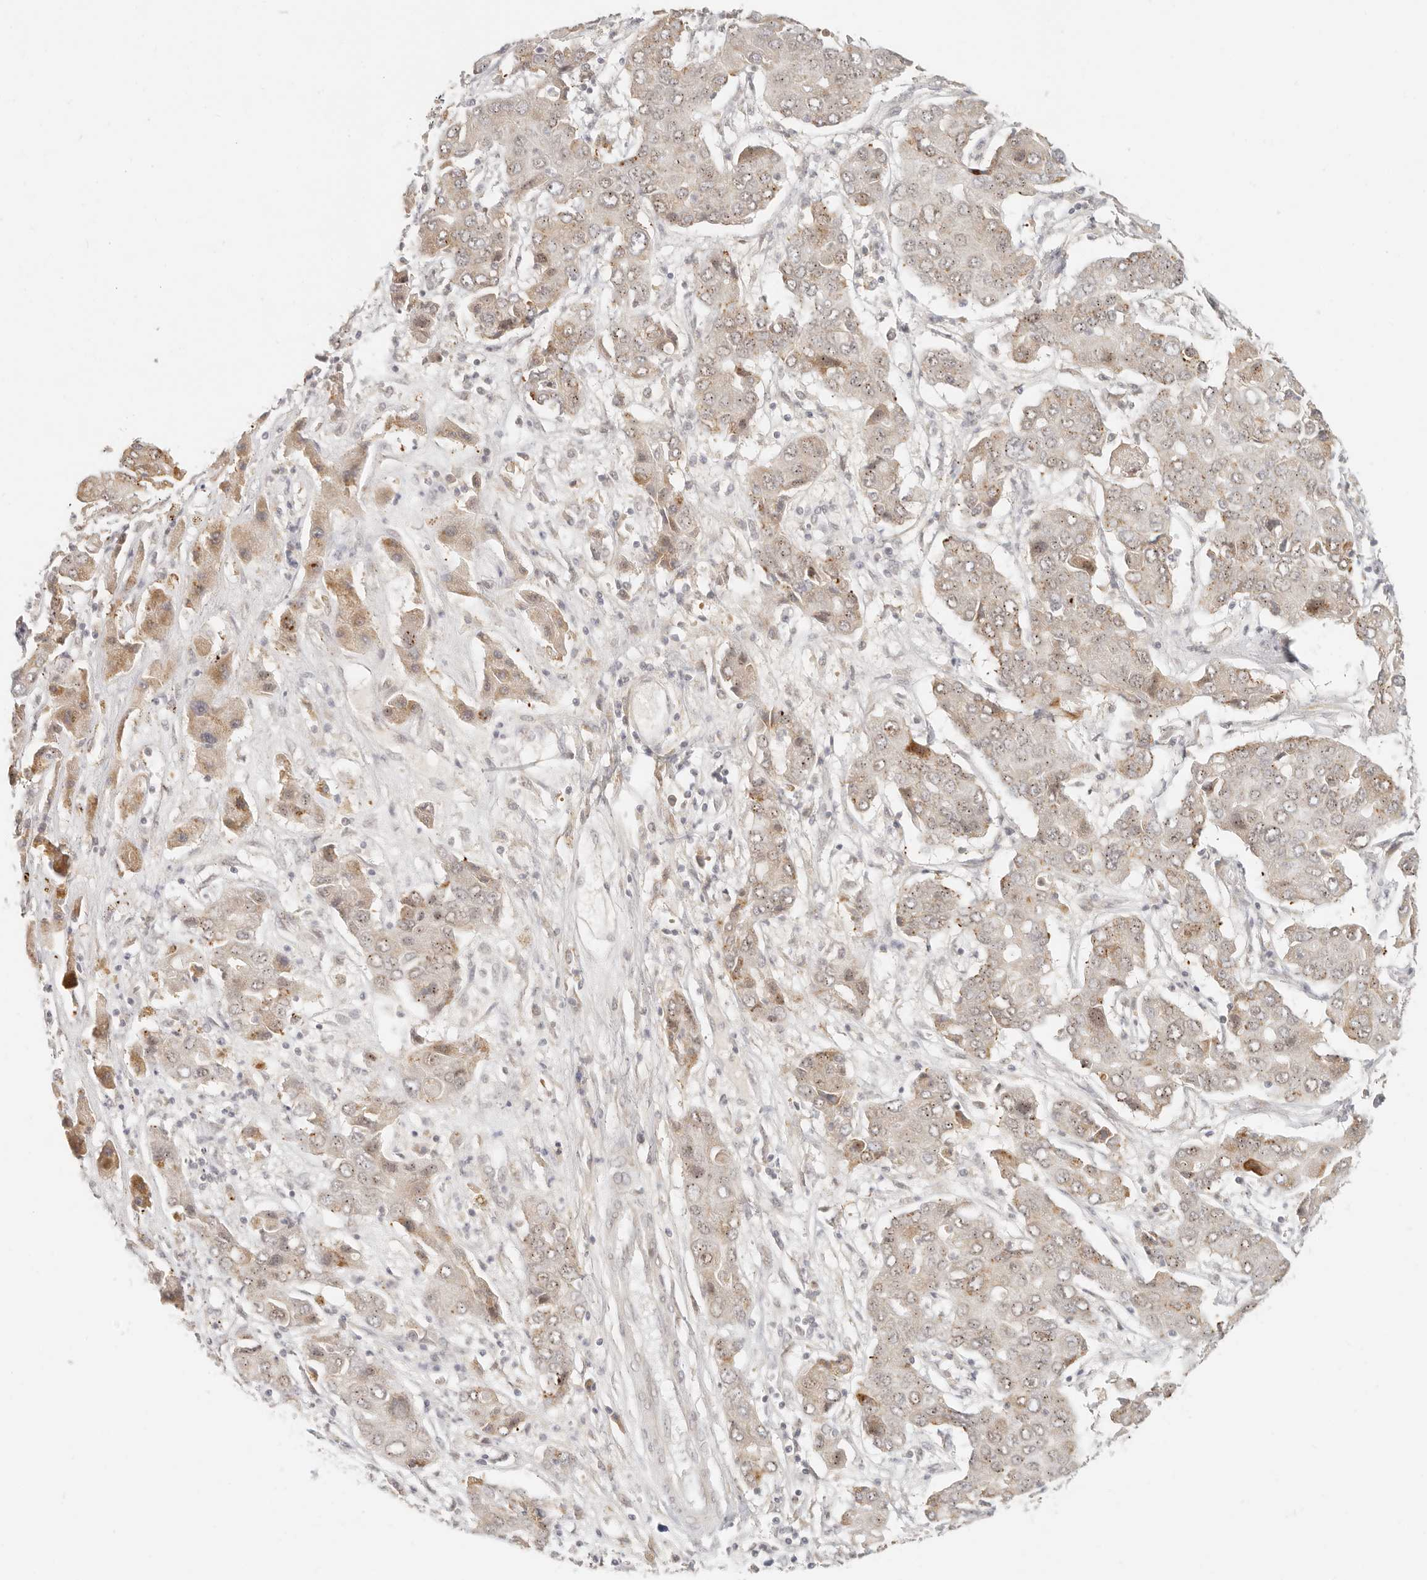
{"staining": {"intensity": "weak", "quantity": ">75%", "location": "cytoplasmic/membranous"}, "tissue": "liver cancer", "cell_type": "Tumor cells", "image_type": "cancer", "snomed": [{"axis": "morphology", "description": "Cholangiocarcinoma"}, {"axis": "topography", "description": "Liver"}], "caption": "Immunohistochemical staining of liver cholangiocarcinoma reveals low levels of weak cytoplasmic/membranous protein staining in about >75% of tumor cells.", "gene": "INTS11", "patient": {"sex": "male", "age": 67}}